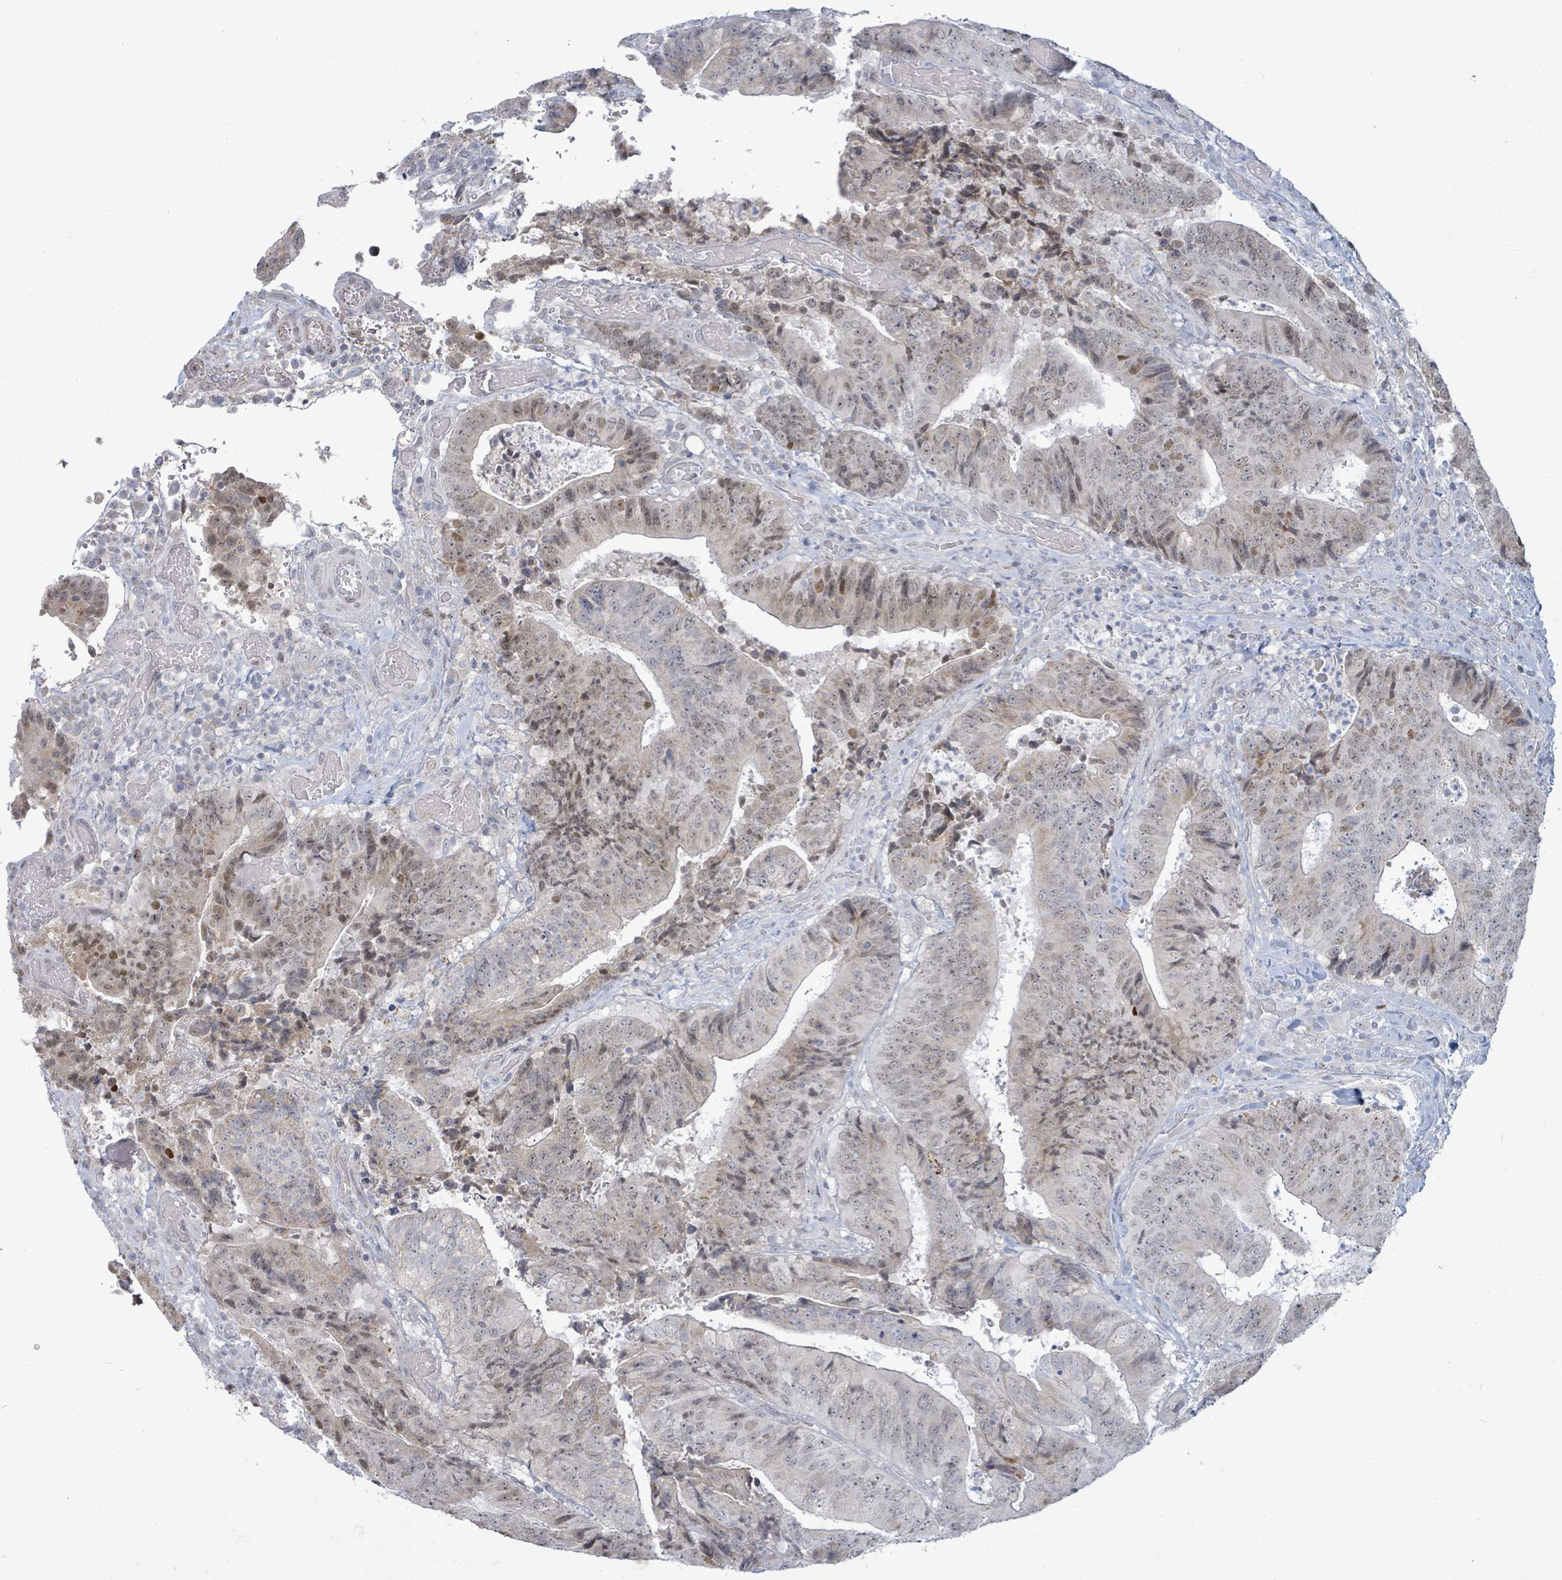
{"staining": {"intensity": "weak", "quantity": "25%-75%", "location": "nuclear"}, "tissue": "colorectal cancer", "cell_type": "Tumor cells", "image_type": "cancer", "snomed": [{"axis": "morphology", "description": "Adenocarcinoma, NOS"}, {"axis": "topography", "description": "Rectum"}], "caption": "The immunohistochemical stain highlights weak nuclear expression in tumor cells of colorectal cancer tissue.", "gene": "ZFPM1", "patient": {"sex": "male", "age": 72}}